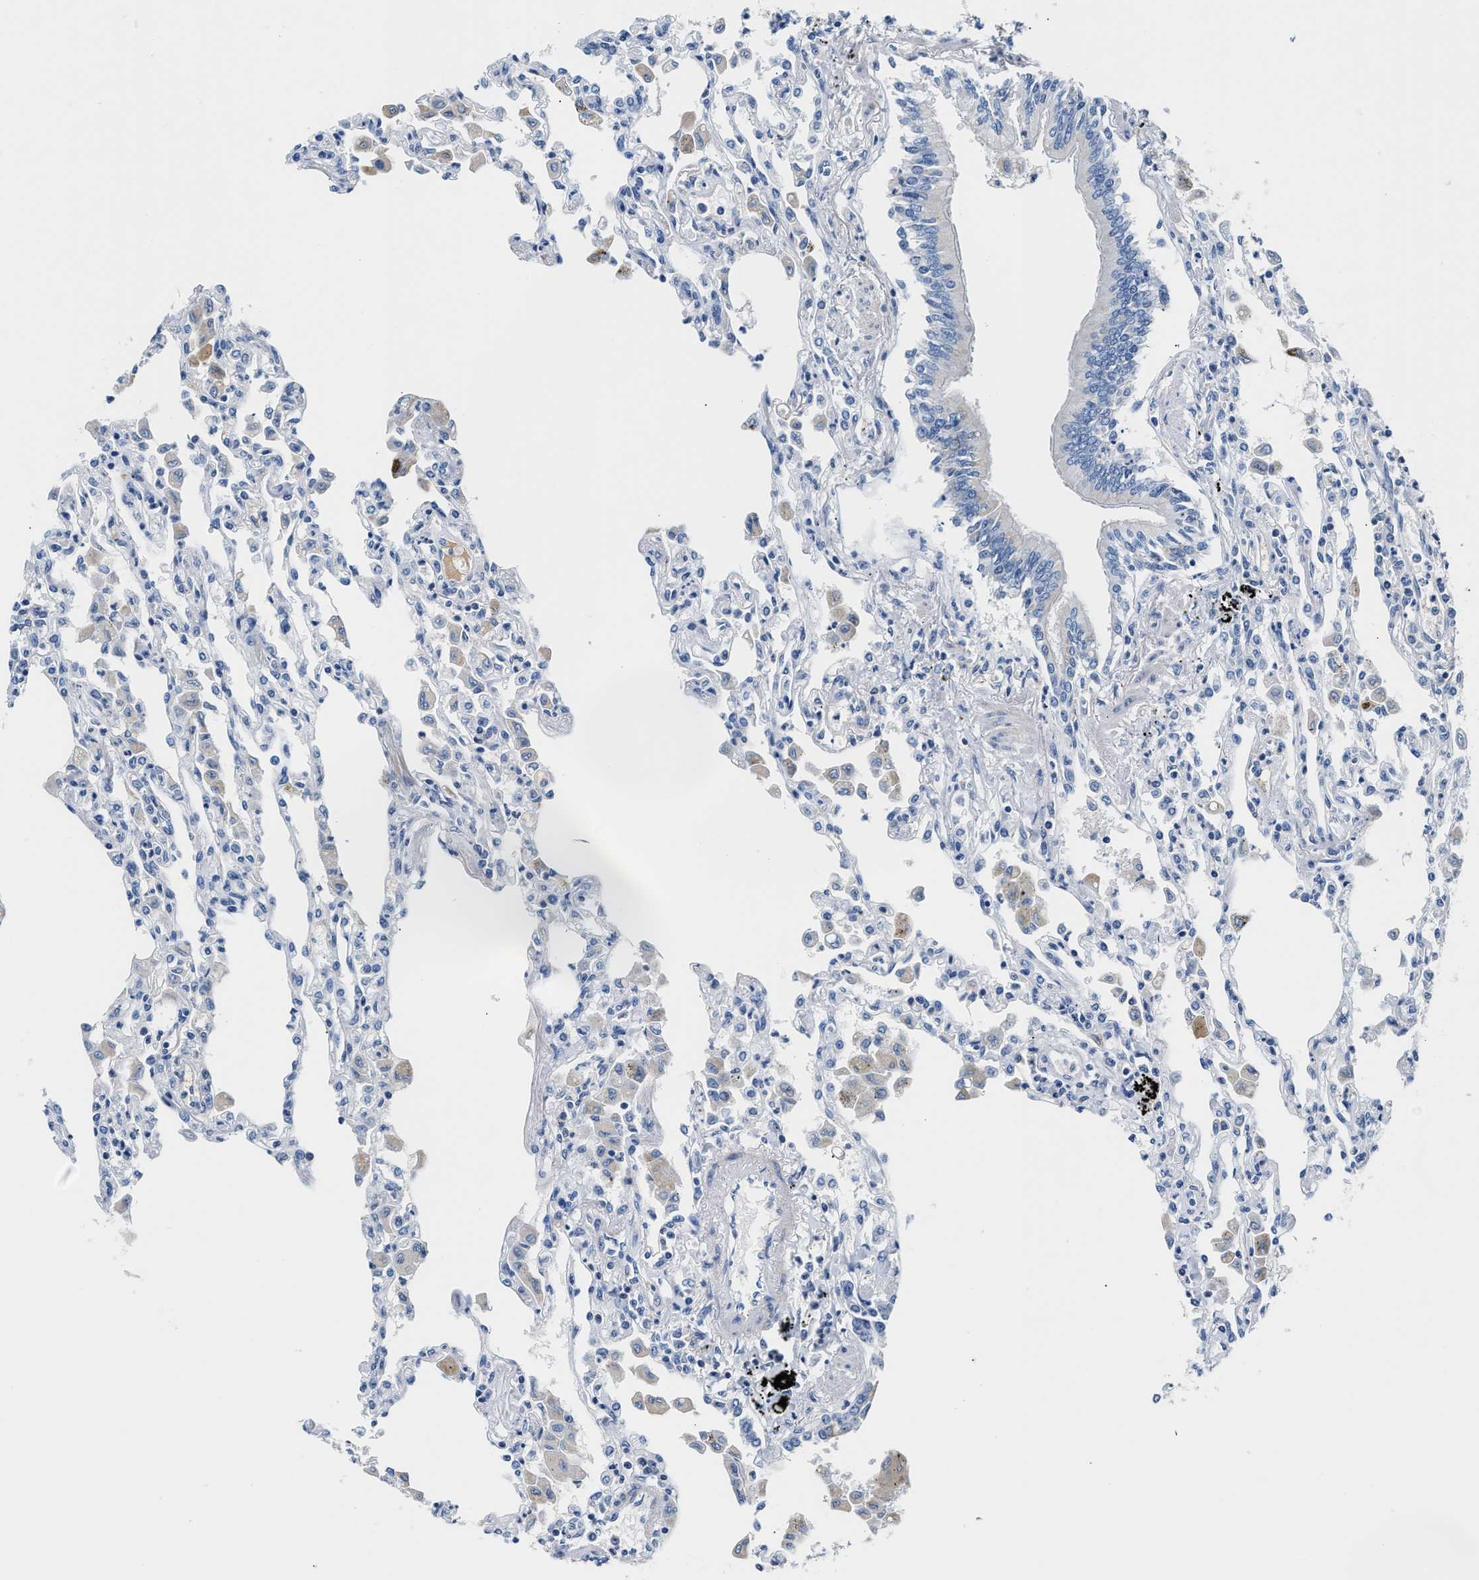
{"staining": {"intensity": "negative", "quantity": "none", "location": "none"}, "tissue": "lung", "cell_type": "Alveolar cells", "image_type": "normal", "snomed": [{"axis": "morphology", "description": "Normal tissue, NOS"}, {"axis": "topography", "description": "Bronchus"}, {"axis": "topography", "description": "Lung"}], "caption": "A histopathology image of lung stained for a protein demonstrates no brown staining in alveolar cells. (IHC, brightfield microscopy, high magnification).", "gene": "TUT7", "patient": {"sex": "female", "age": 49}}